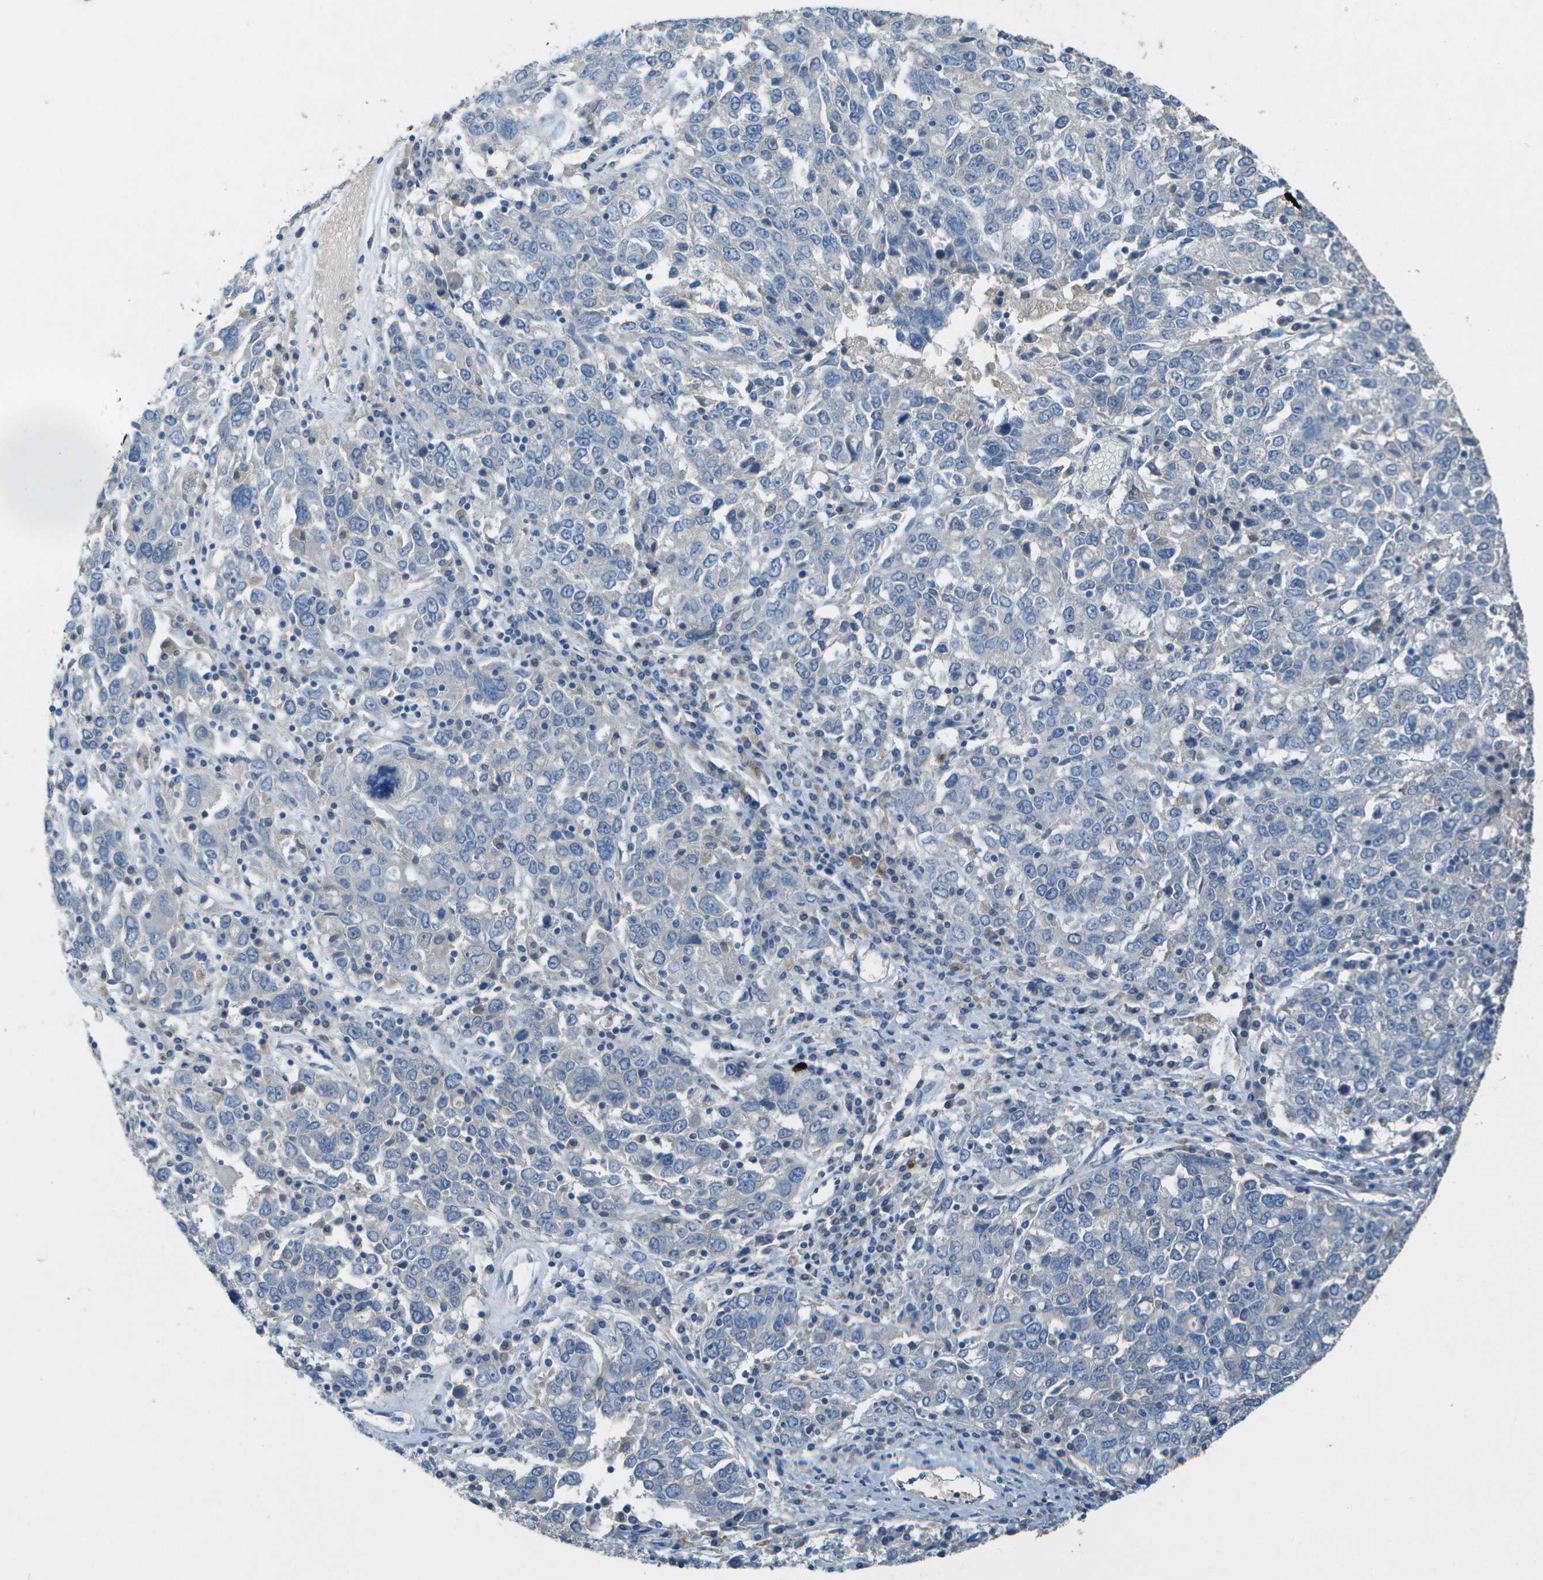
{"staining": {"intensity": "negative", "quantity": "none", "location": "none"}, "tissue": "ovarian cancer", "cell_type": "Tumor cells", "image_type": "cancer", "snomed": [{"axis": "morphology", "description": "Carcinoma, endometroid"}, {"axis": "topography", "description": "Ovary"}], "caption": "Endometroid carcinoma (ovarian) was stained to show a protein in brown. There is no significant staining in tumor cells. (DAB IHC with hematoxylin counter stain).", "gene": "LGI2", "patient": {"sex": "female", "age": 62}}